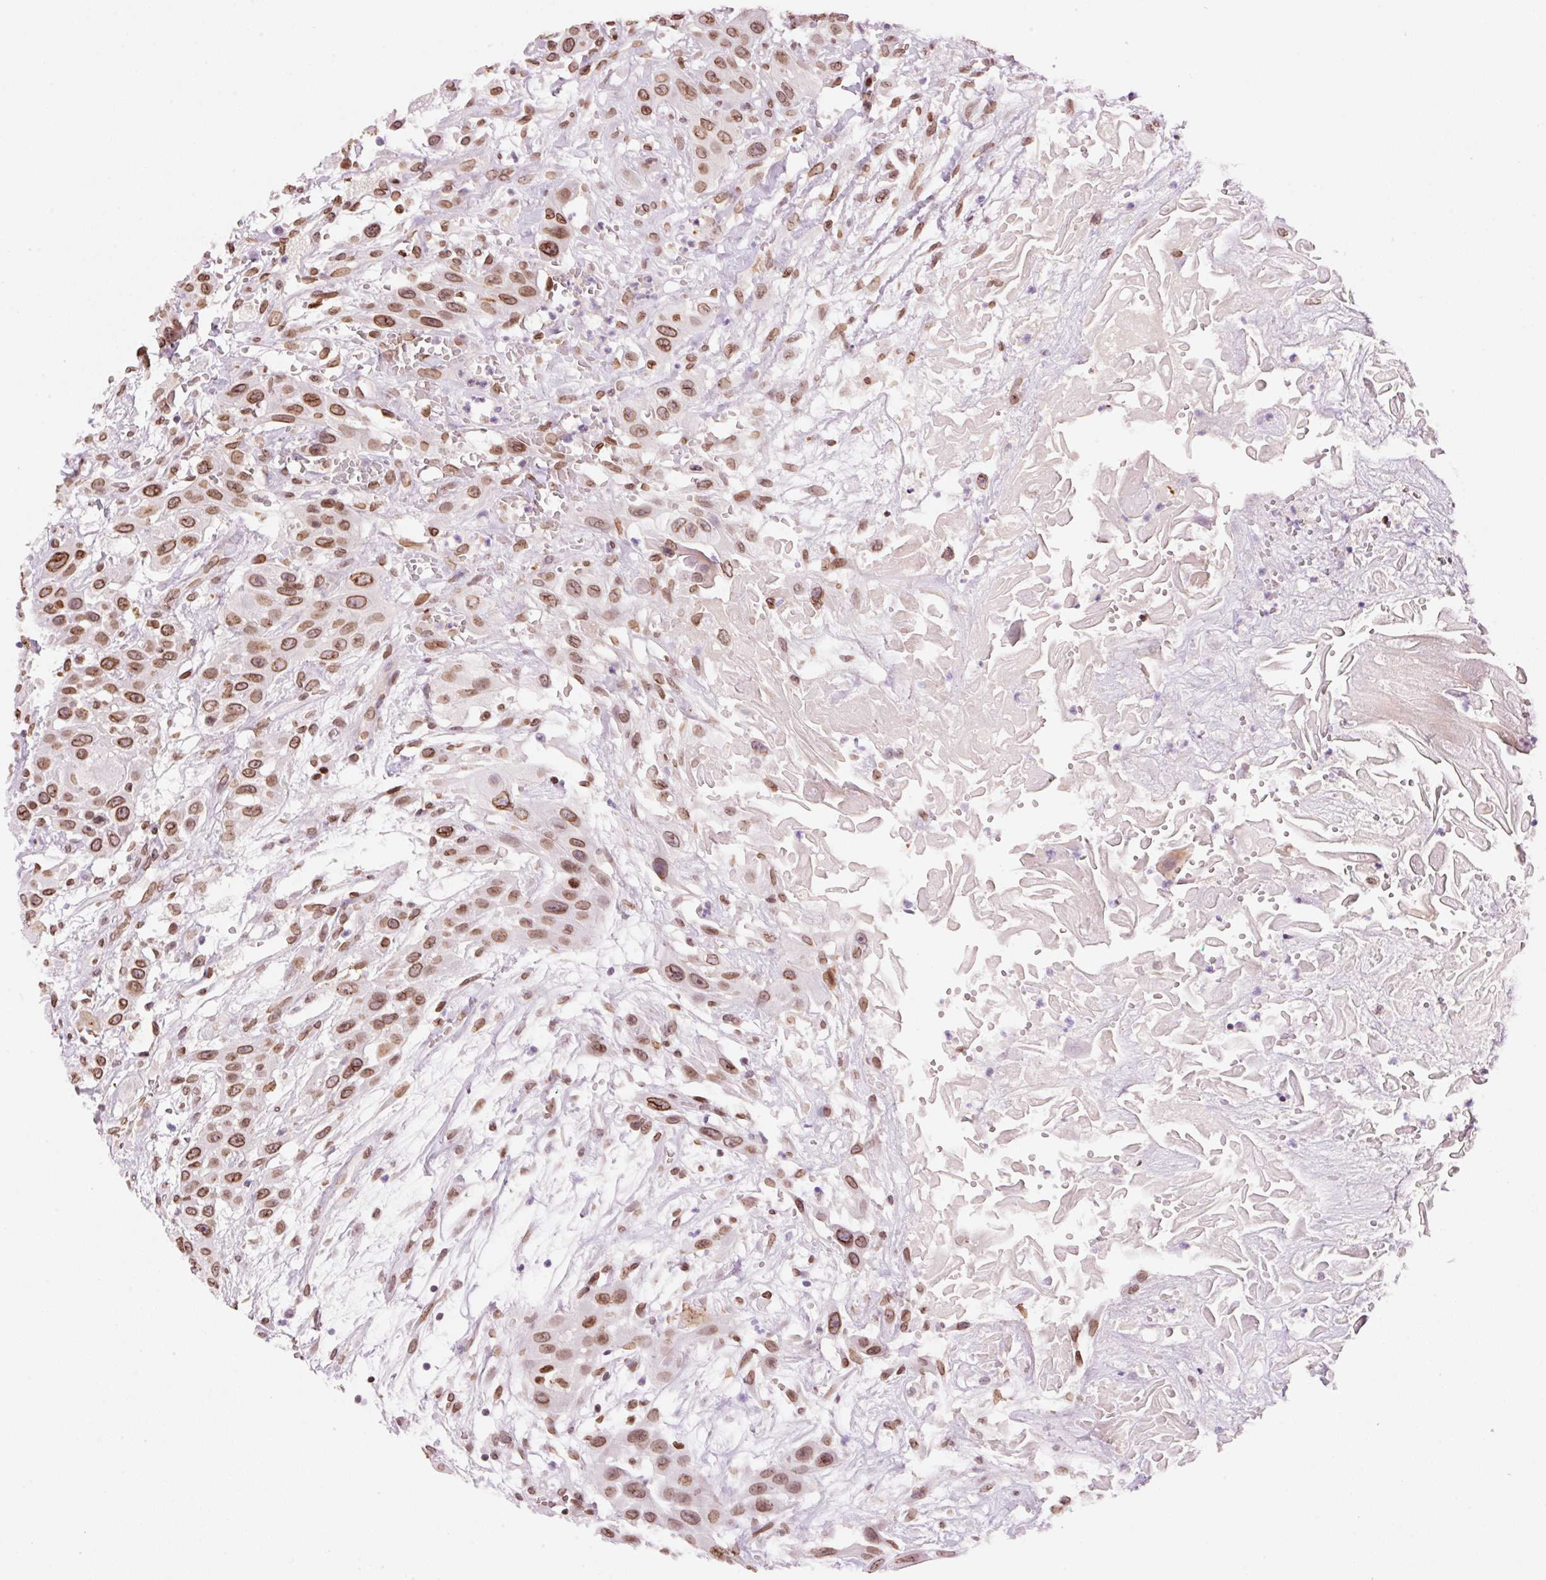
{"staining": {"intensity": "moderate", "quantity": ">75%", "location": "cytoplasmic/membranous,nuclear"}, "tissue": "head and neck cancer", "cell_type": "Tumor cells", "image_type": "cancer", "snomed": [{"axis": "morphology", "description": "Squamous cell carcinoma, NOS"}, {"axis": "topography", "description": "Head-Neck"}], "caption": "Moderate cytoplasmic/membranous and nuclear staining for a protein is appreciated in approximately >75% of tumor cells of head and neck squamous cell carcinoma using IHC.", "gene": "ZNF224", "patient": {"sex": "male", "age": 81}}